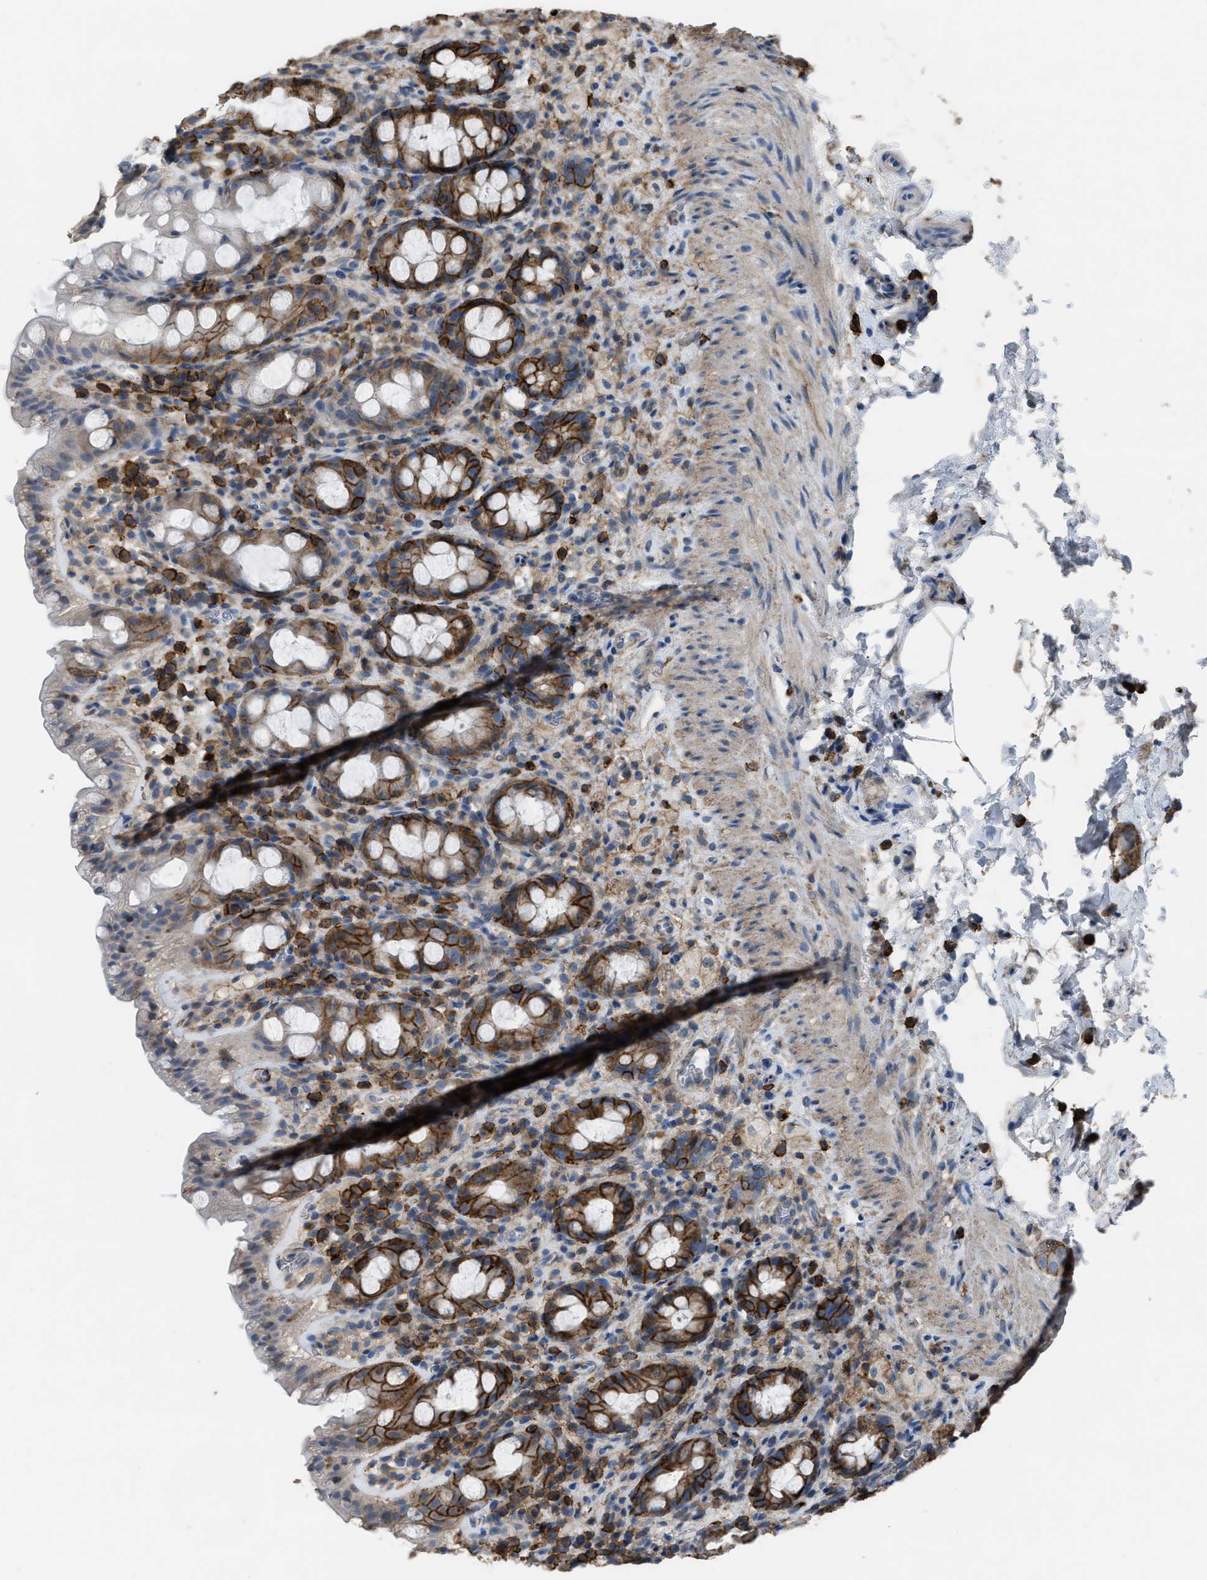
{"staining": {"intensity": "strong", "quantity": "25%-75%", "location": "cytoplasmic/membranous"}, "tissue": "rectum", "cell_type": "Glandular cells", "image_type": "normal", "snomed": [{"axis": "morphology", "description": "Normal tissue, NOS"}, {"axis": "topography", "description": "Rectum"}], "caption": "An immunohistochemistry (IHC) photomicrograph of benign tissue is shown. Protein staining in brown highlights strong cytoplasmic/membranous positivity in rectum within glandular cells.", "gene": "OR51E1", "patient": {"sex": "male", "age": 44}}